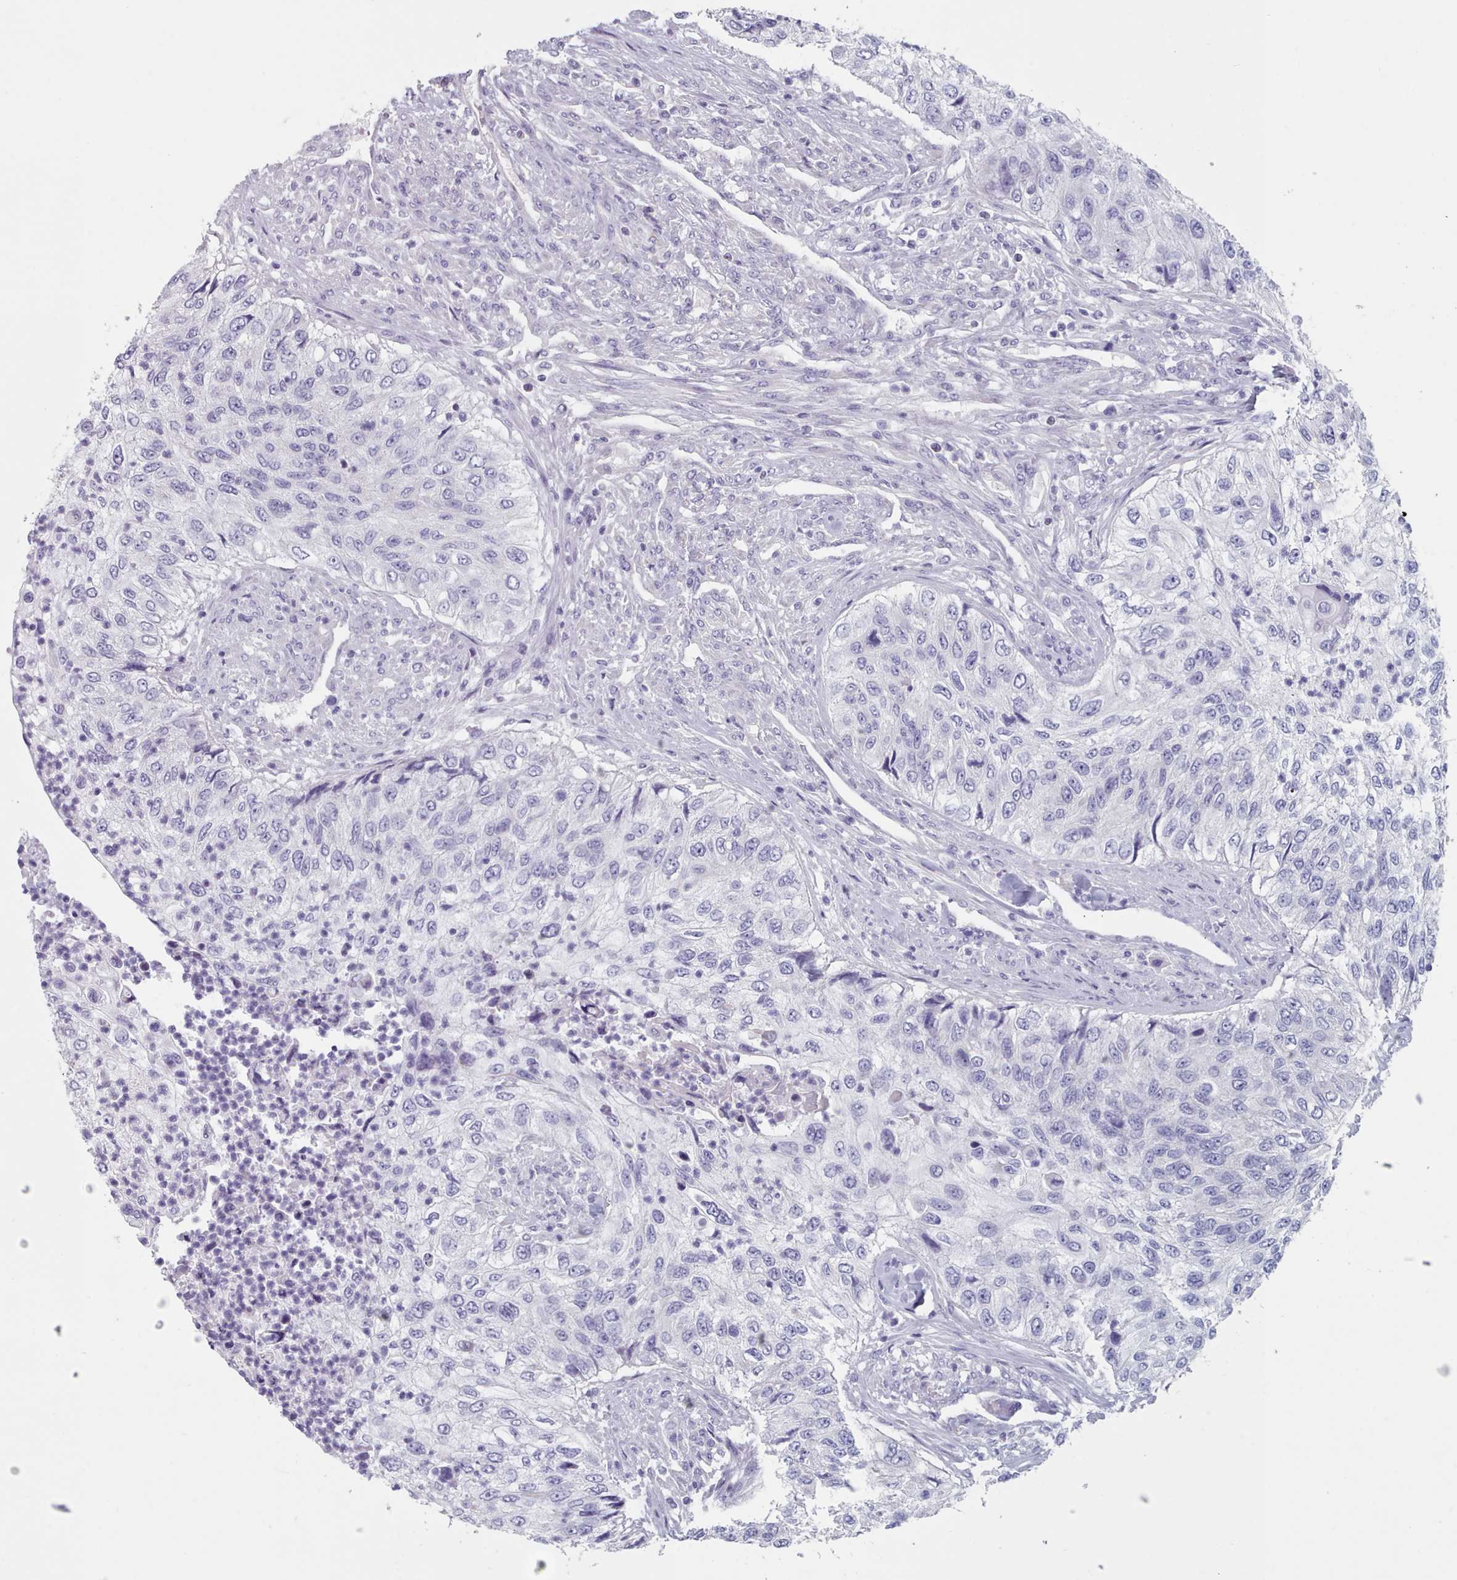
{"staining": {"intensity": "negative", "quantity": "none", "location": "none"}, "tissue": "urothelial cancer", "cell_type": "Tumor cells", "image_type": "cancer", "snomed": [{"axis": "morphology", "description": "Urothelial carcinoma, High grade"}, {"axis": "topography", "description": "Urinary bladder"}], "caption": "This is an IHC photomicrograph of urothelial carcinoma (high-grade). There is no positivity in tumor cells.", "gene": "FAM170B", "patient": {"sex": "female", "age": 60}}